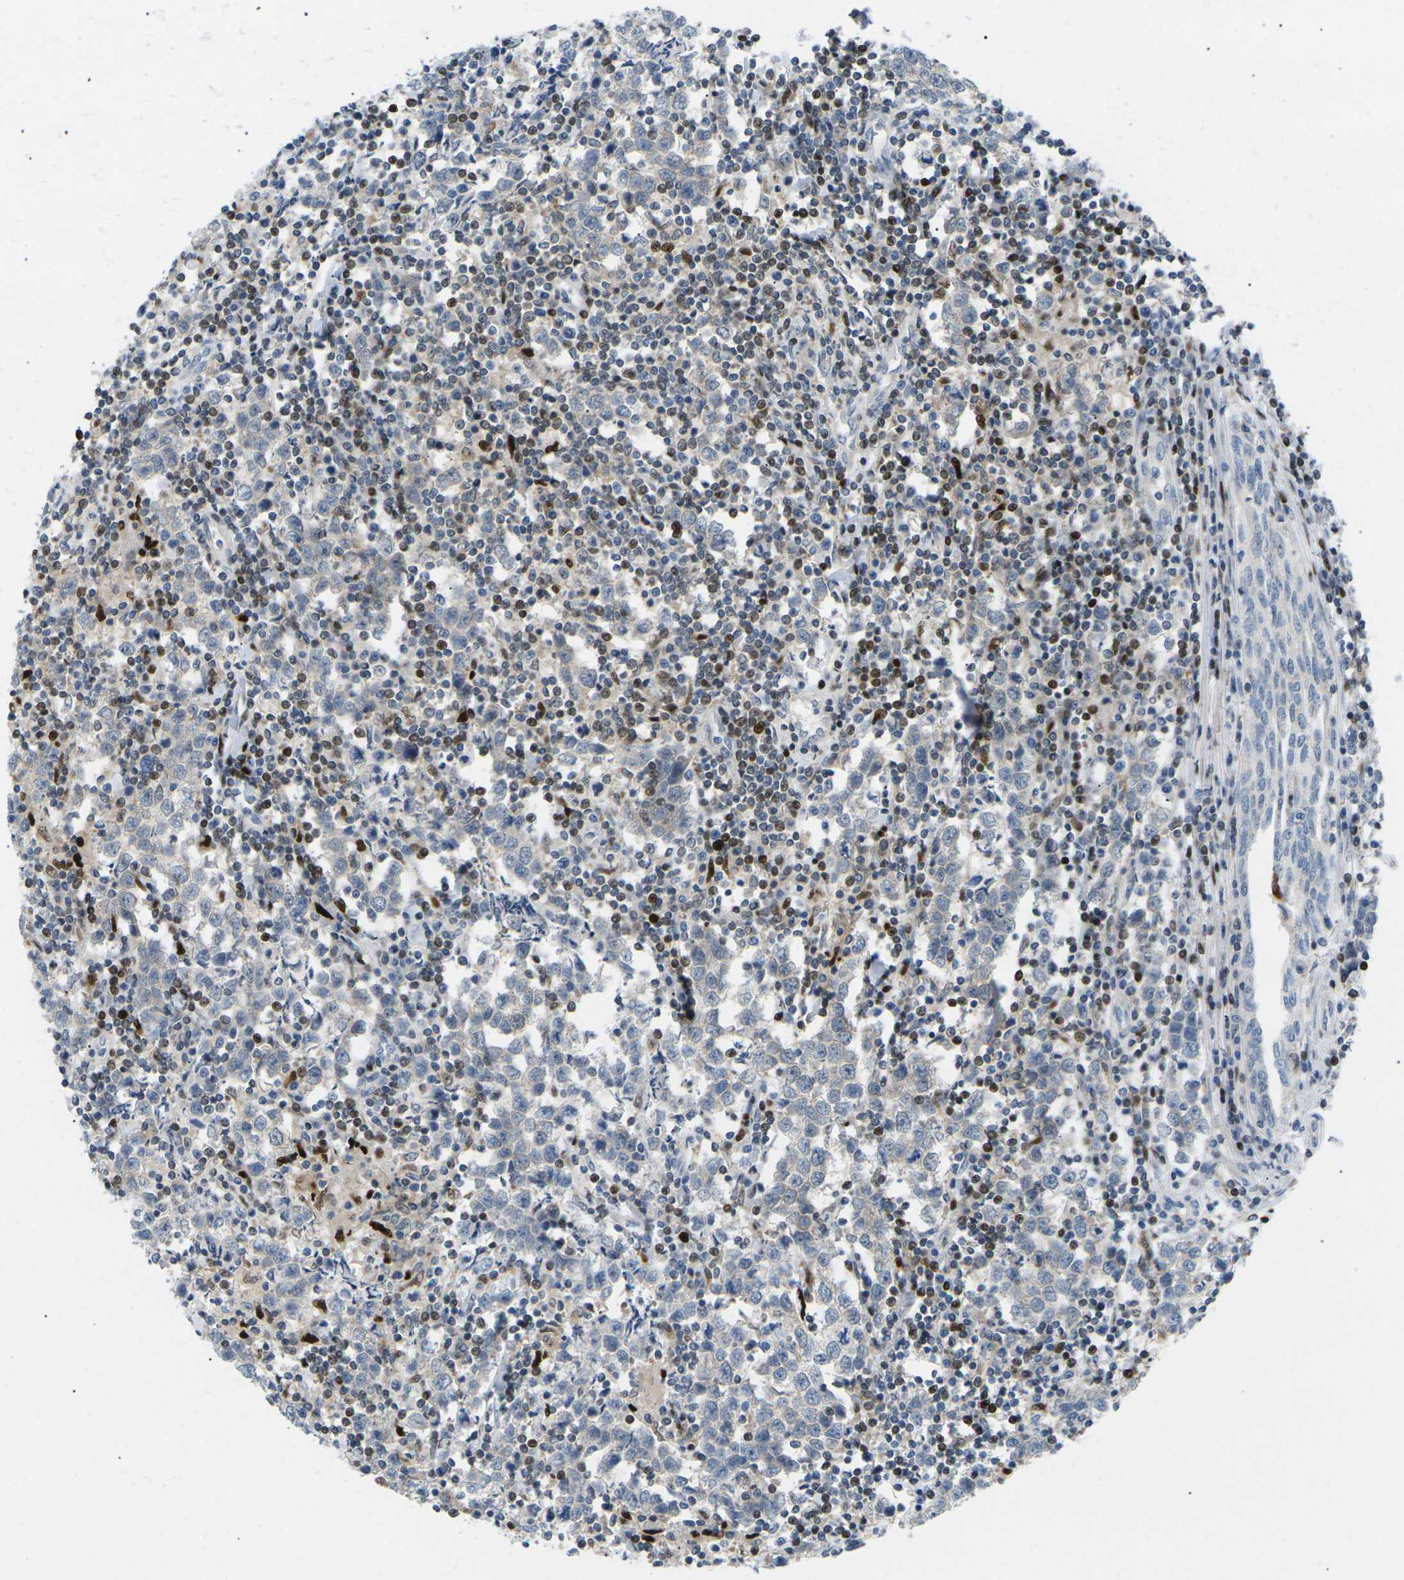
{"staining": {"intensity": "weak", "quantity": "25%-75%", "location": "cytoplasmic/membranous"}, "tissue": "testis cancer", "cell_type": "Tumor cells", "image_type": "cancer", "snomed": [{"axis": "morphology", "description": "Seminoma, NOS"}, {"axis": "morphology", "description": "Carcinoma, Embryonal, NOS"}, {"axis": "topography", "description": "Testis"}], "caption": "Immunohistochemical staining of testis seminoma exhibits weak cytoplasmic/membranous protein staining in about 25%-75% of tumor cells.", "gene": "RPS6KA3", "patient": {"sex": "male", "age": 36}}